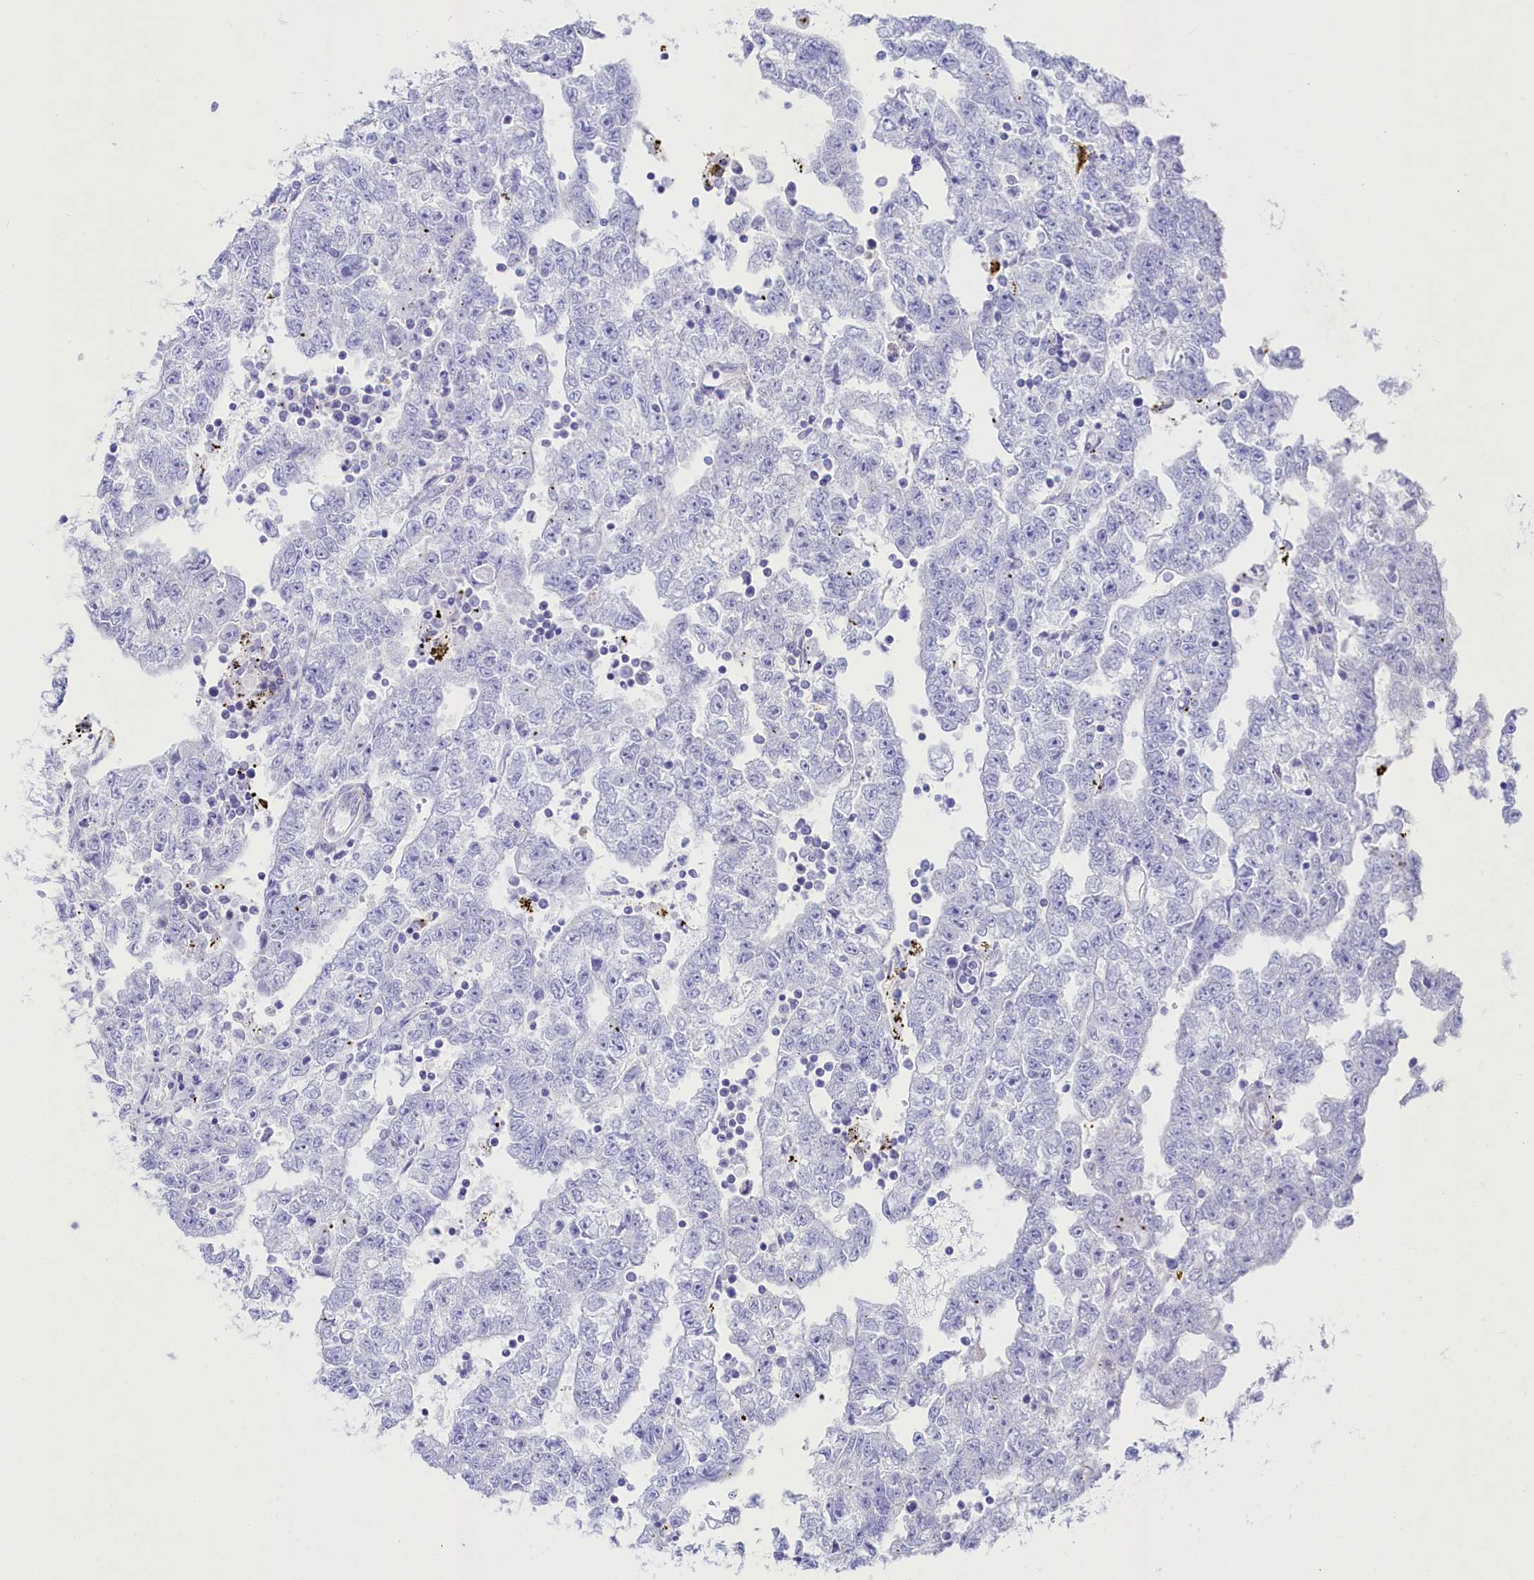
{"staining": {"intensity": "negative", "quantity": "none", "location": "none"}, "tissue": "testis cancer", "cell_type": "Tumor cells", "image_type": "cancer", "snomed": [{"axis": "morphology", "description": "Carcinoma, Embryonal, NOS"}, {"axis": "topography", "description": "Testis"}], "caption": "IHC photomicrograph of embryonal carcinoma (testis) stained for a protein (brown), which exhibits no expression in tumor cells.", "gene": "VPS26B", "patient": {"sex": "male", "age": 25}}